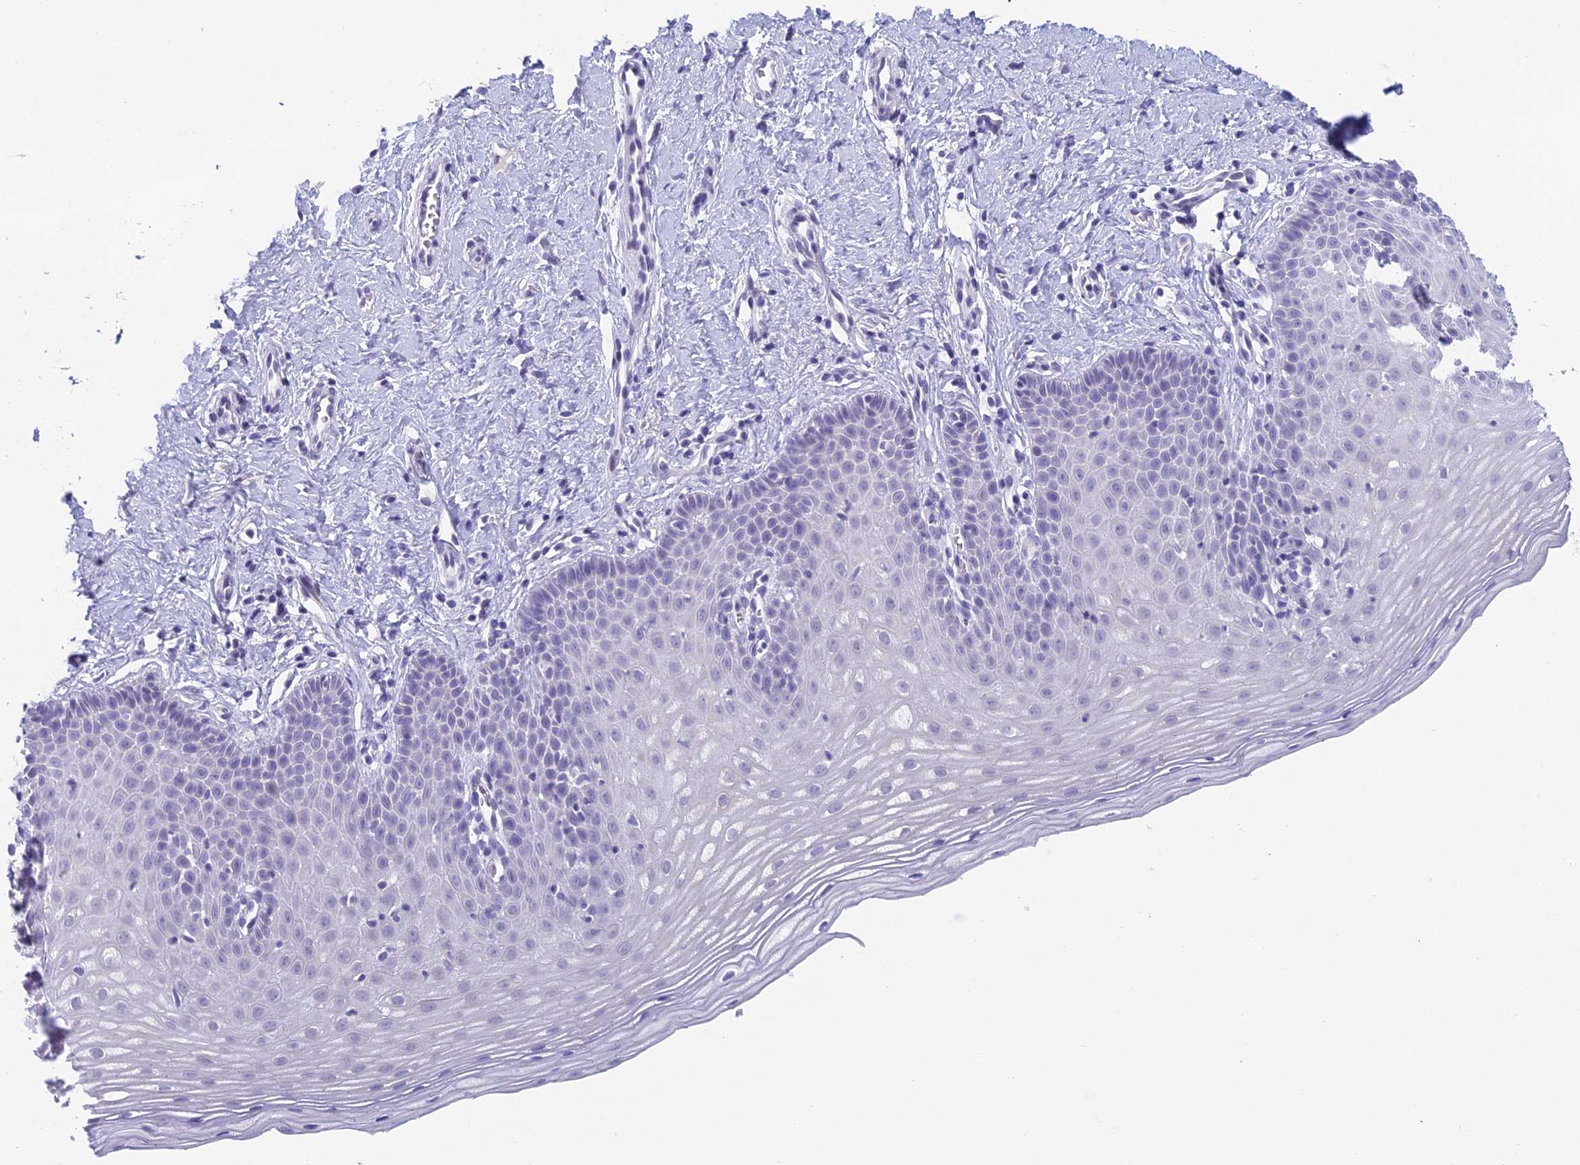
{"staining": {"intensity": "negative", "quantity": "none", "location": "none"}, "tissue": "cervix", "cell_type": "Glandular cells", "image_type": "normal", "snomed": [{"axis": "morphology", "description": "Normal tissue, NOS"}, {"axis": "topography", "description": "Cervix"}], "caption": "Immunohistochemistry histopathology image of benign cervix: human cervix stained with DAB (3,3'-diaminobenzidine) reveals no significant protein staining in glandular cells.", "gene": "TMEM161B", "patient": {"sex": "female", "age": 36}}